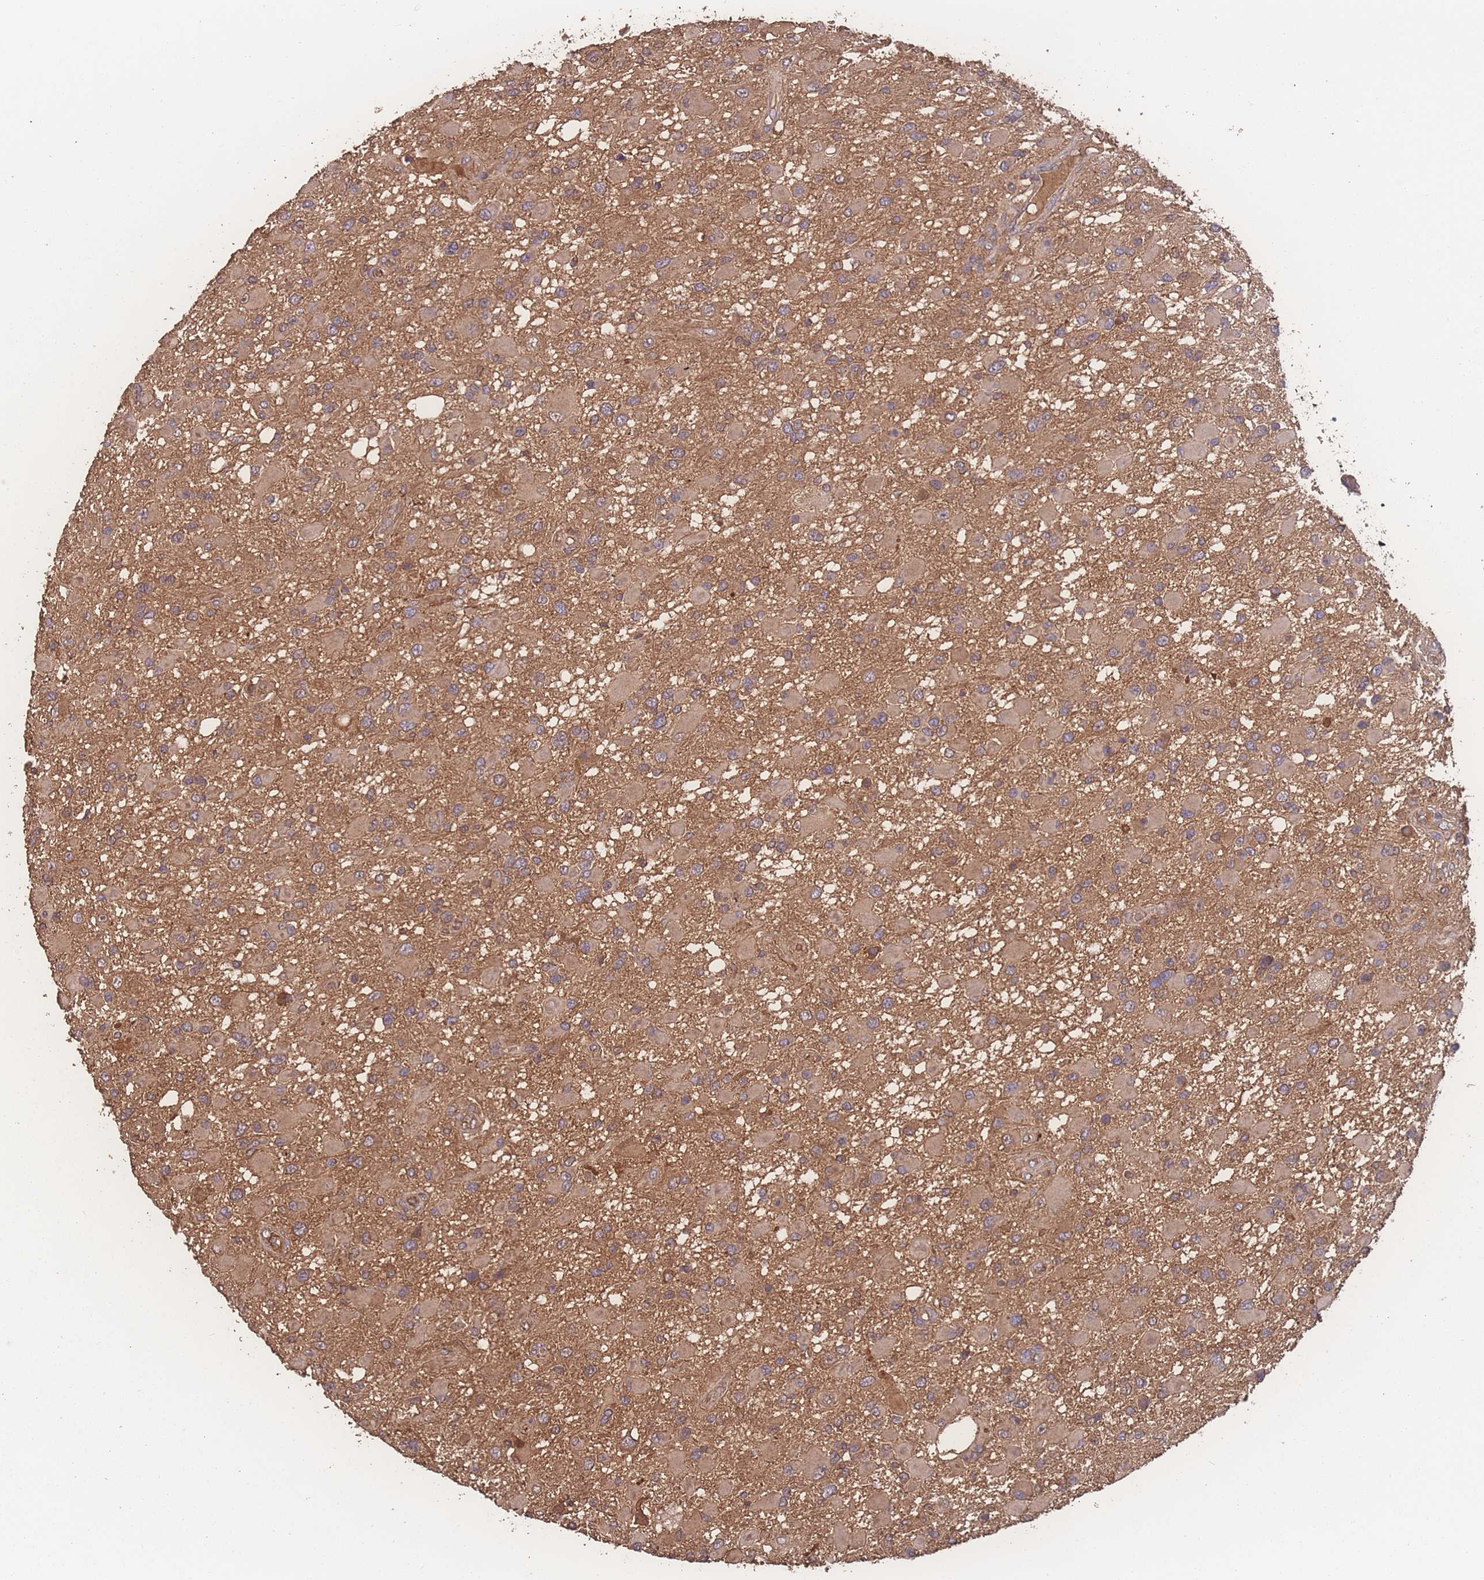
{"staining": {"intensity": "moderate", "quantity": ">75%", "location": "cytoplasmic/membranous"}, "tissue": "glioma", "cell_type": "Tumor cells", "image_type": "cancer", "snomed": [{"axis": "morphology", "description": "Glioma, malignant, High grade"}, {"axis": "topography", "description": "Brain"}], "caption": "Immunohistochemistry (IHC) (DAB (3,3'-diaminobenzidine)) staining of malignant glioma (high-grade) shows moderate cytoplasmic/membranous protein expression in about >75% of tumor cells.", "gene": "ATXN10", "patient": {"sex": "male", "age": 53}}